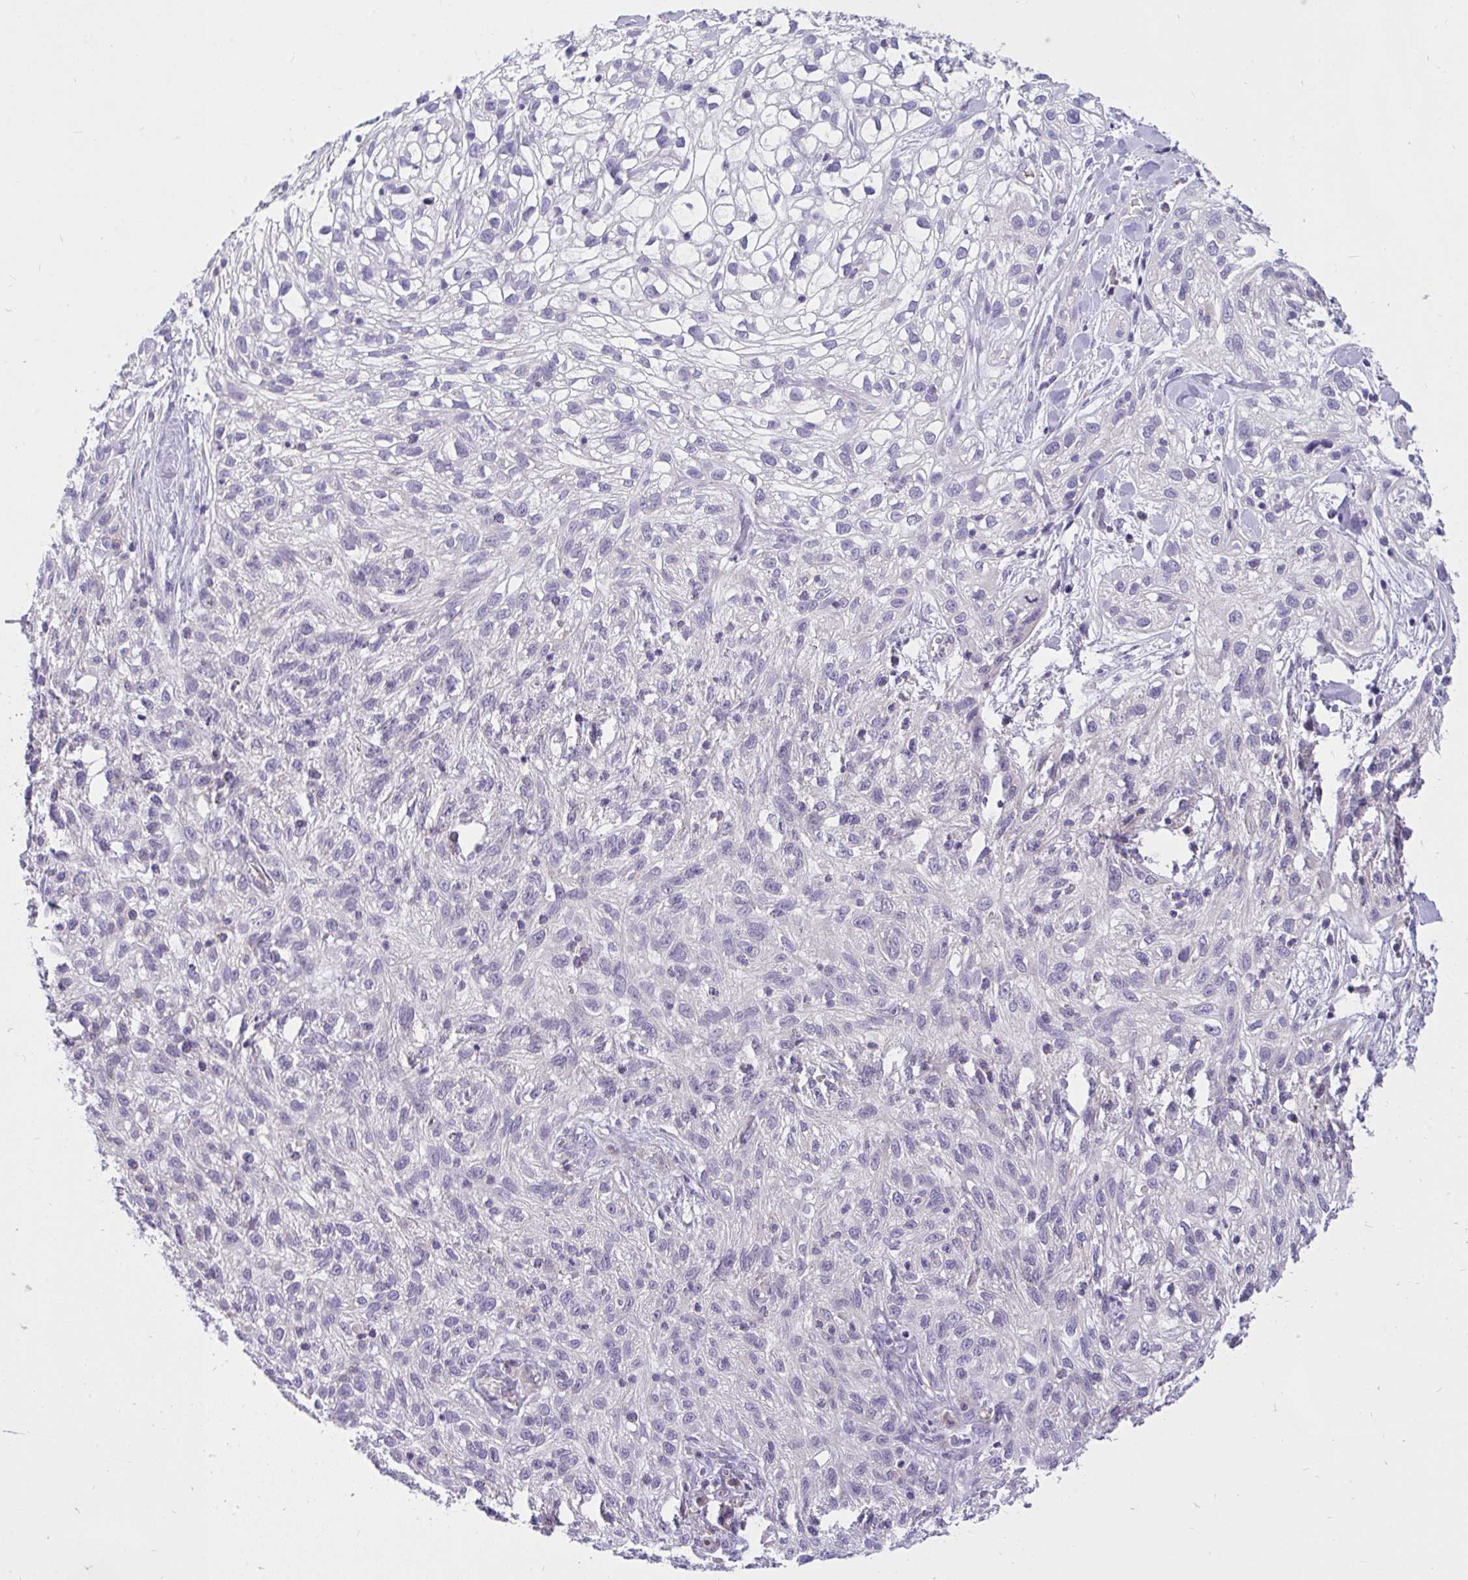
{"staining": {"intensity": "negative", "quantity": "none", "location": "none"}, "tissue": "skin cancer", "cell_type": "Tumor cells", "image_type": "cancer", "snomed": [{"axis": "morphology", "description": "Squamous cell carcinoma, NOS"}, {"axis": "topography", "description": "Skin"}], "caption": "DAB immunohistochemical staining of human skin squamous cell carcinoma demonstrates no significant expression in tumor cells.", "gene": "C19orf54", "patient": {"sex": "male", "age": 82}}